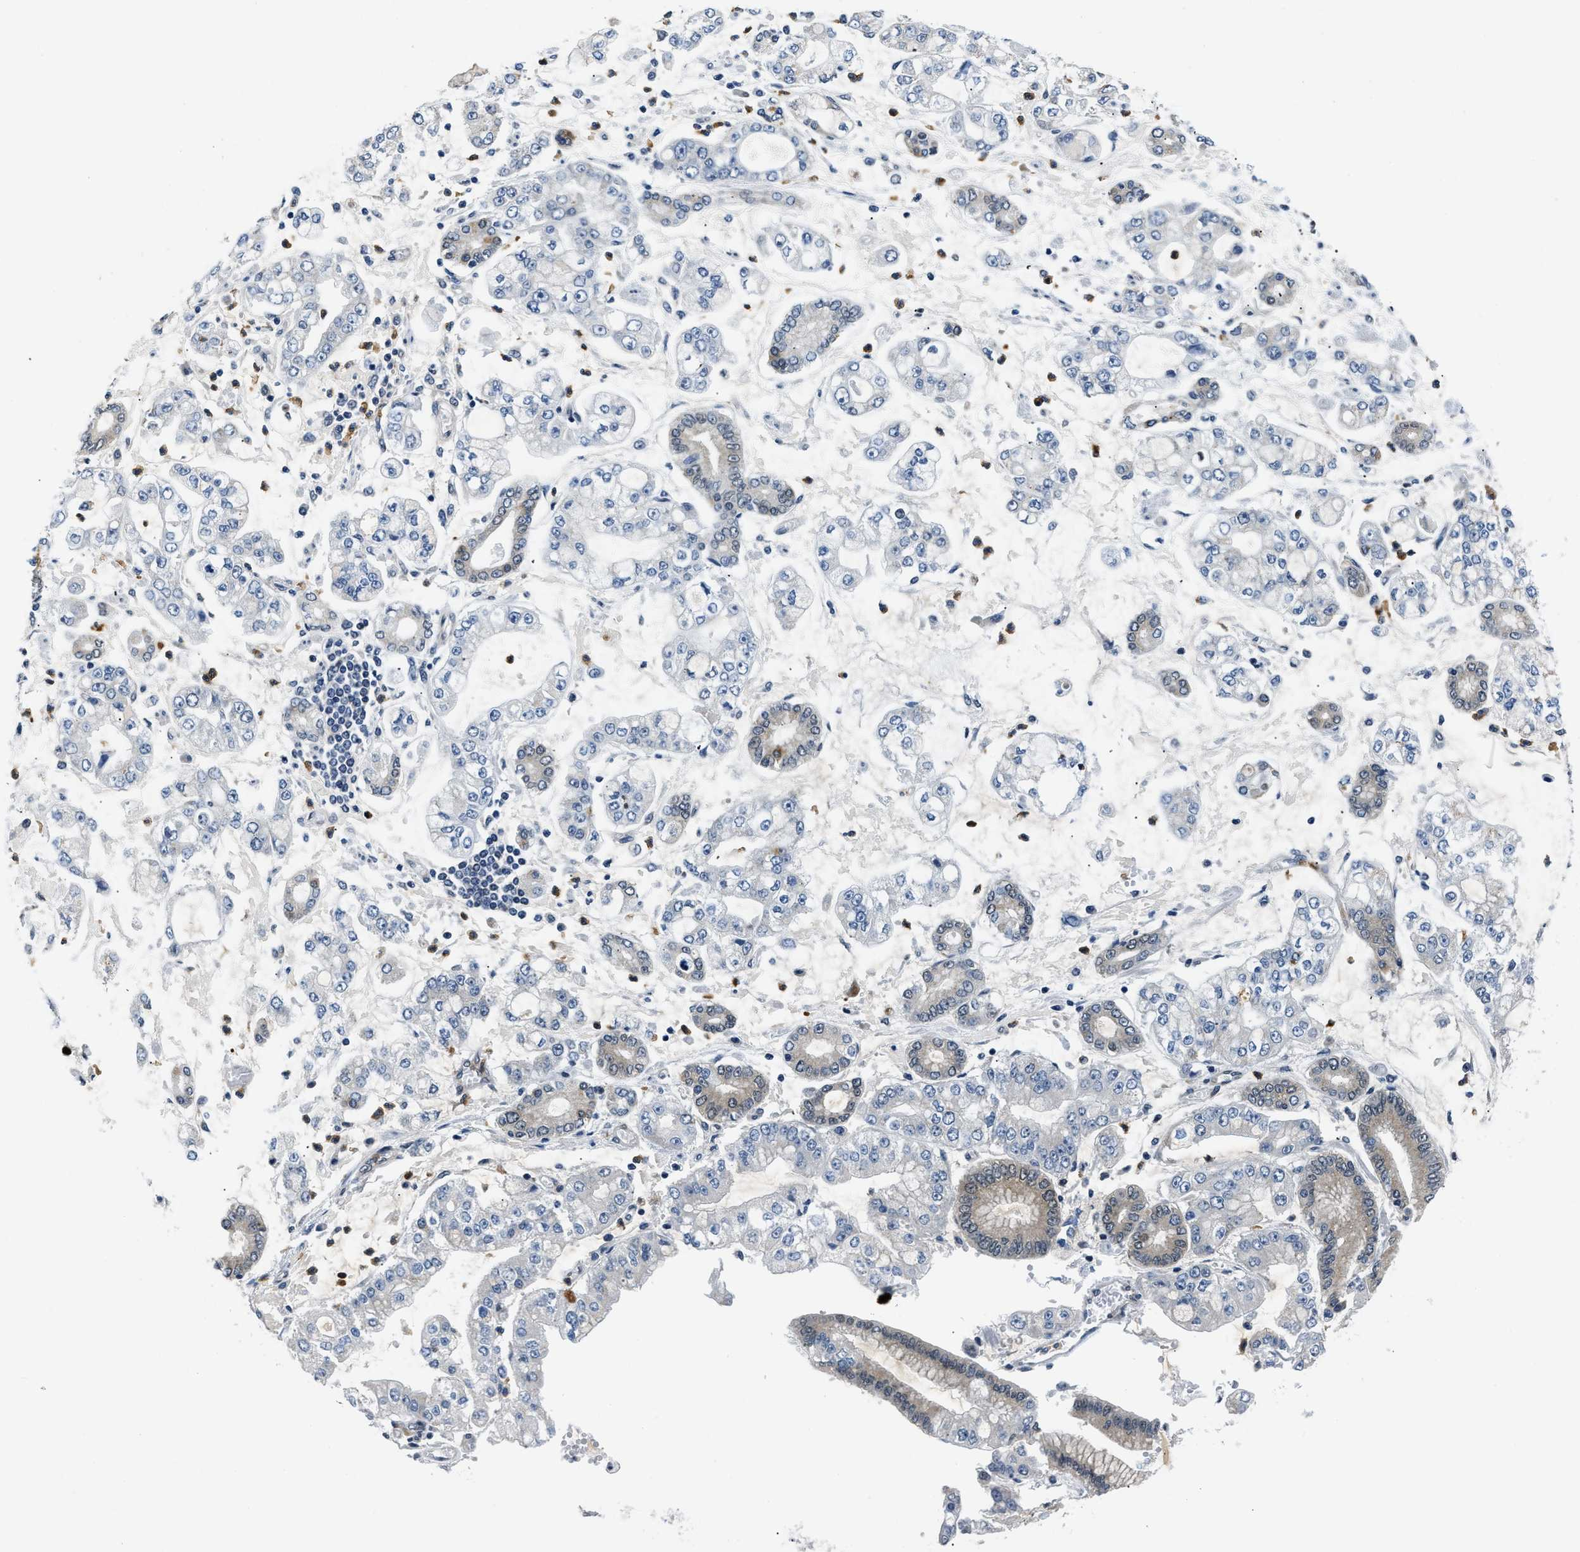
{"staining": {"intensity": "weak", "quantity": "<25%", "location": "cytoplasmic/membranous"}, "tissue": "stomach cancer", "cell_type": "Tumor cells", "image_type": "cancer", "snomed": [{"axis": "morphology", "description": "Adenocarcinoma, NOS"}, {"axis": "topography", "description": "Stomach"}], "caption": "This is an immunohistochemistry (IHC) micrograph of adenocarcinoma (stomach). There is no positivity in tumor cells.", "gene": "SMAD4", "patient": {"sex": "male", "age": 76}}